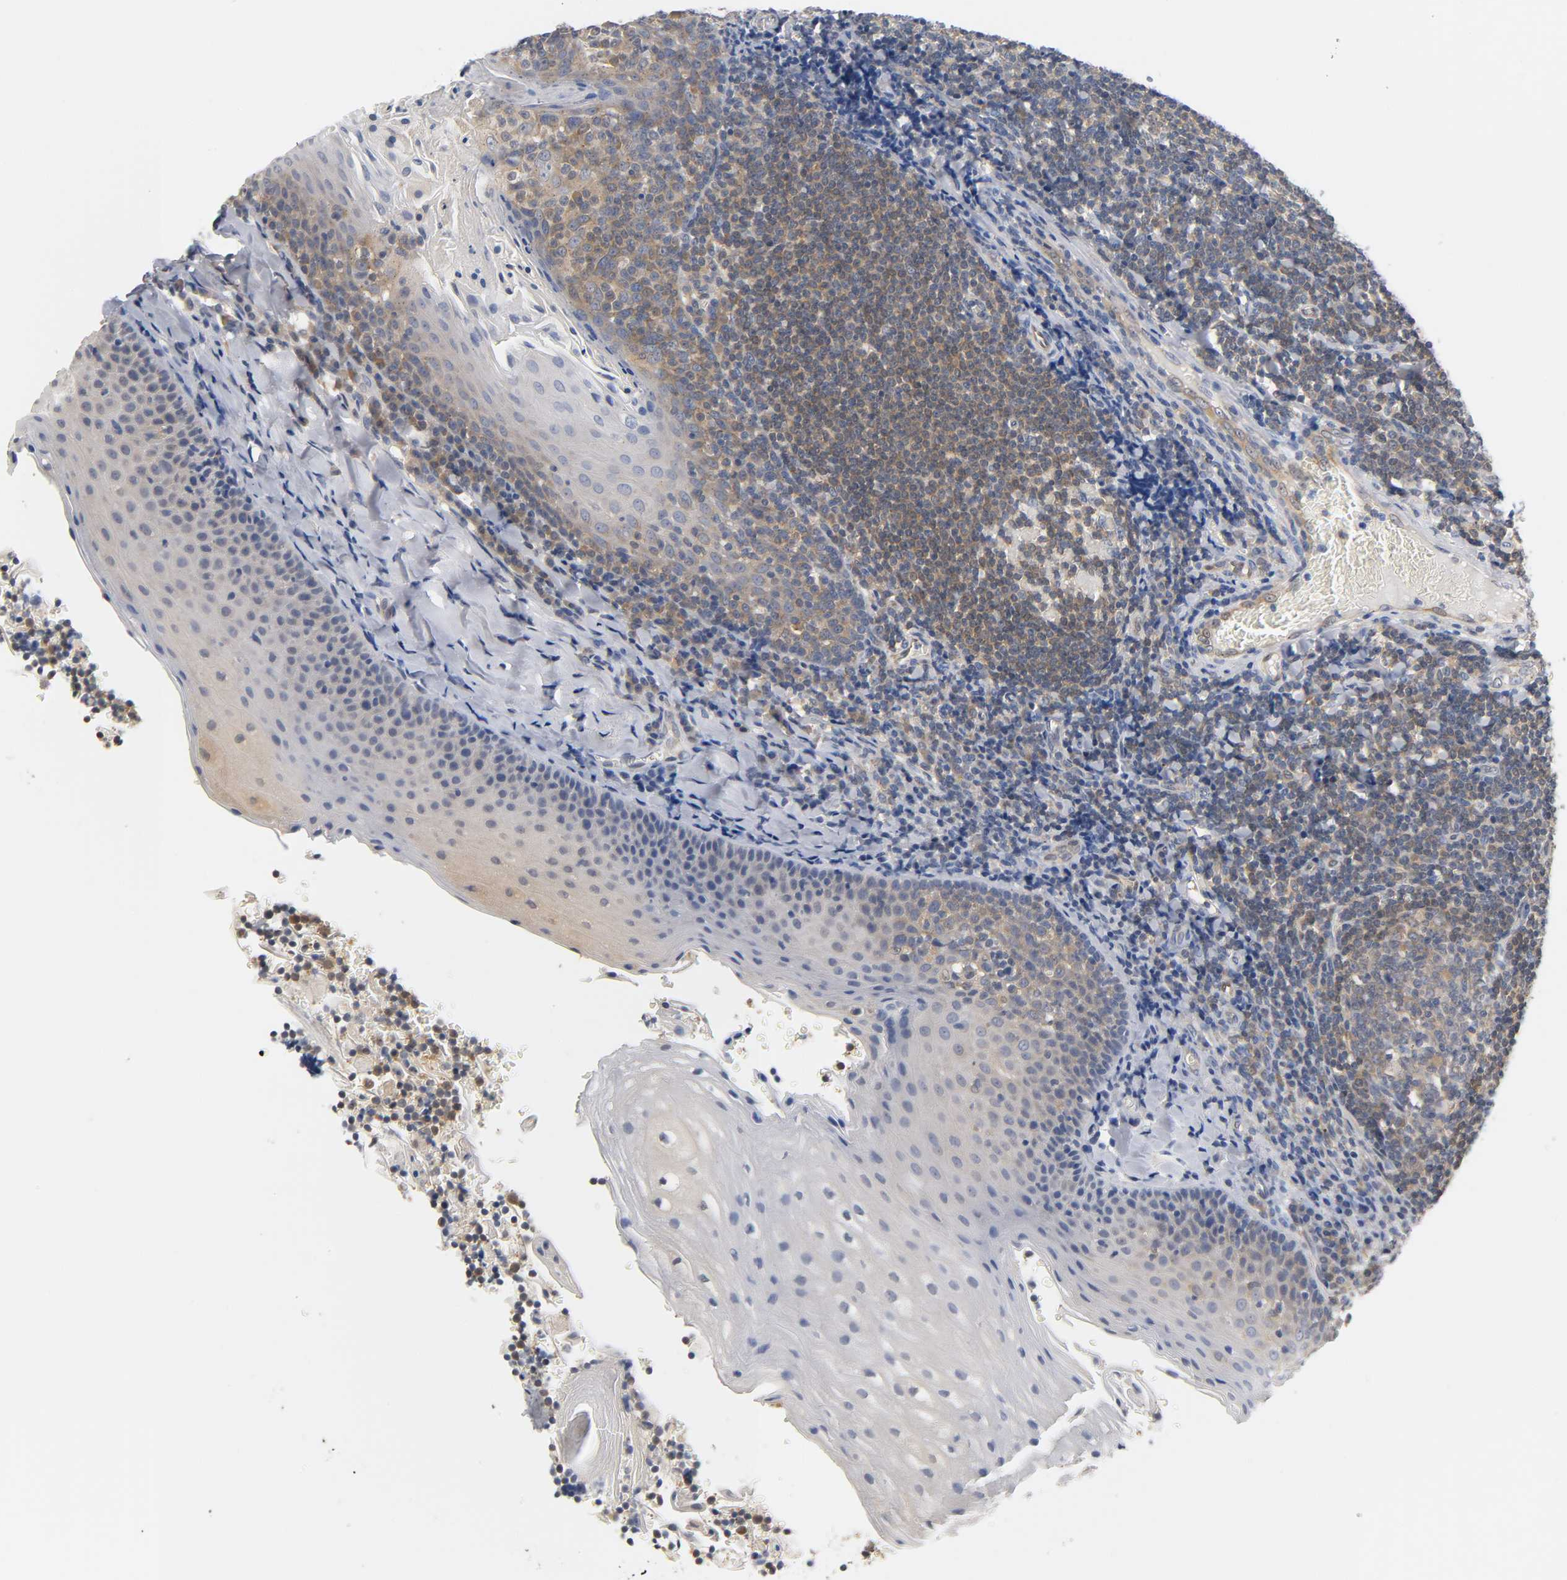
{"staining": {"intensity": "moderate", "quantity": ">75%", "location": "cytoplasmic/membranous"}, "tissue": "tonsil", "cell_type": "Germinal center cells", "image_type": "normal", "snomed": [{"axis": "morphology", "description": "Normal tissue, NOS"}, {"axis": "topography", "description": "Tonsil"}], "caption": "This image shows unremarkable tonsil stained with immunohistochemistry (IHC) to label a protein in brown. The cytoplasmic/membranous of germinal center cells show moderate positivity for the protein. Nuclei are counter-stained blue.", "gene": "FYN", "patient": {"sex": "male", "age": 31}}